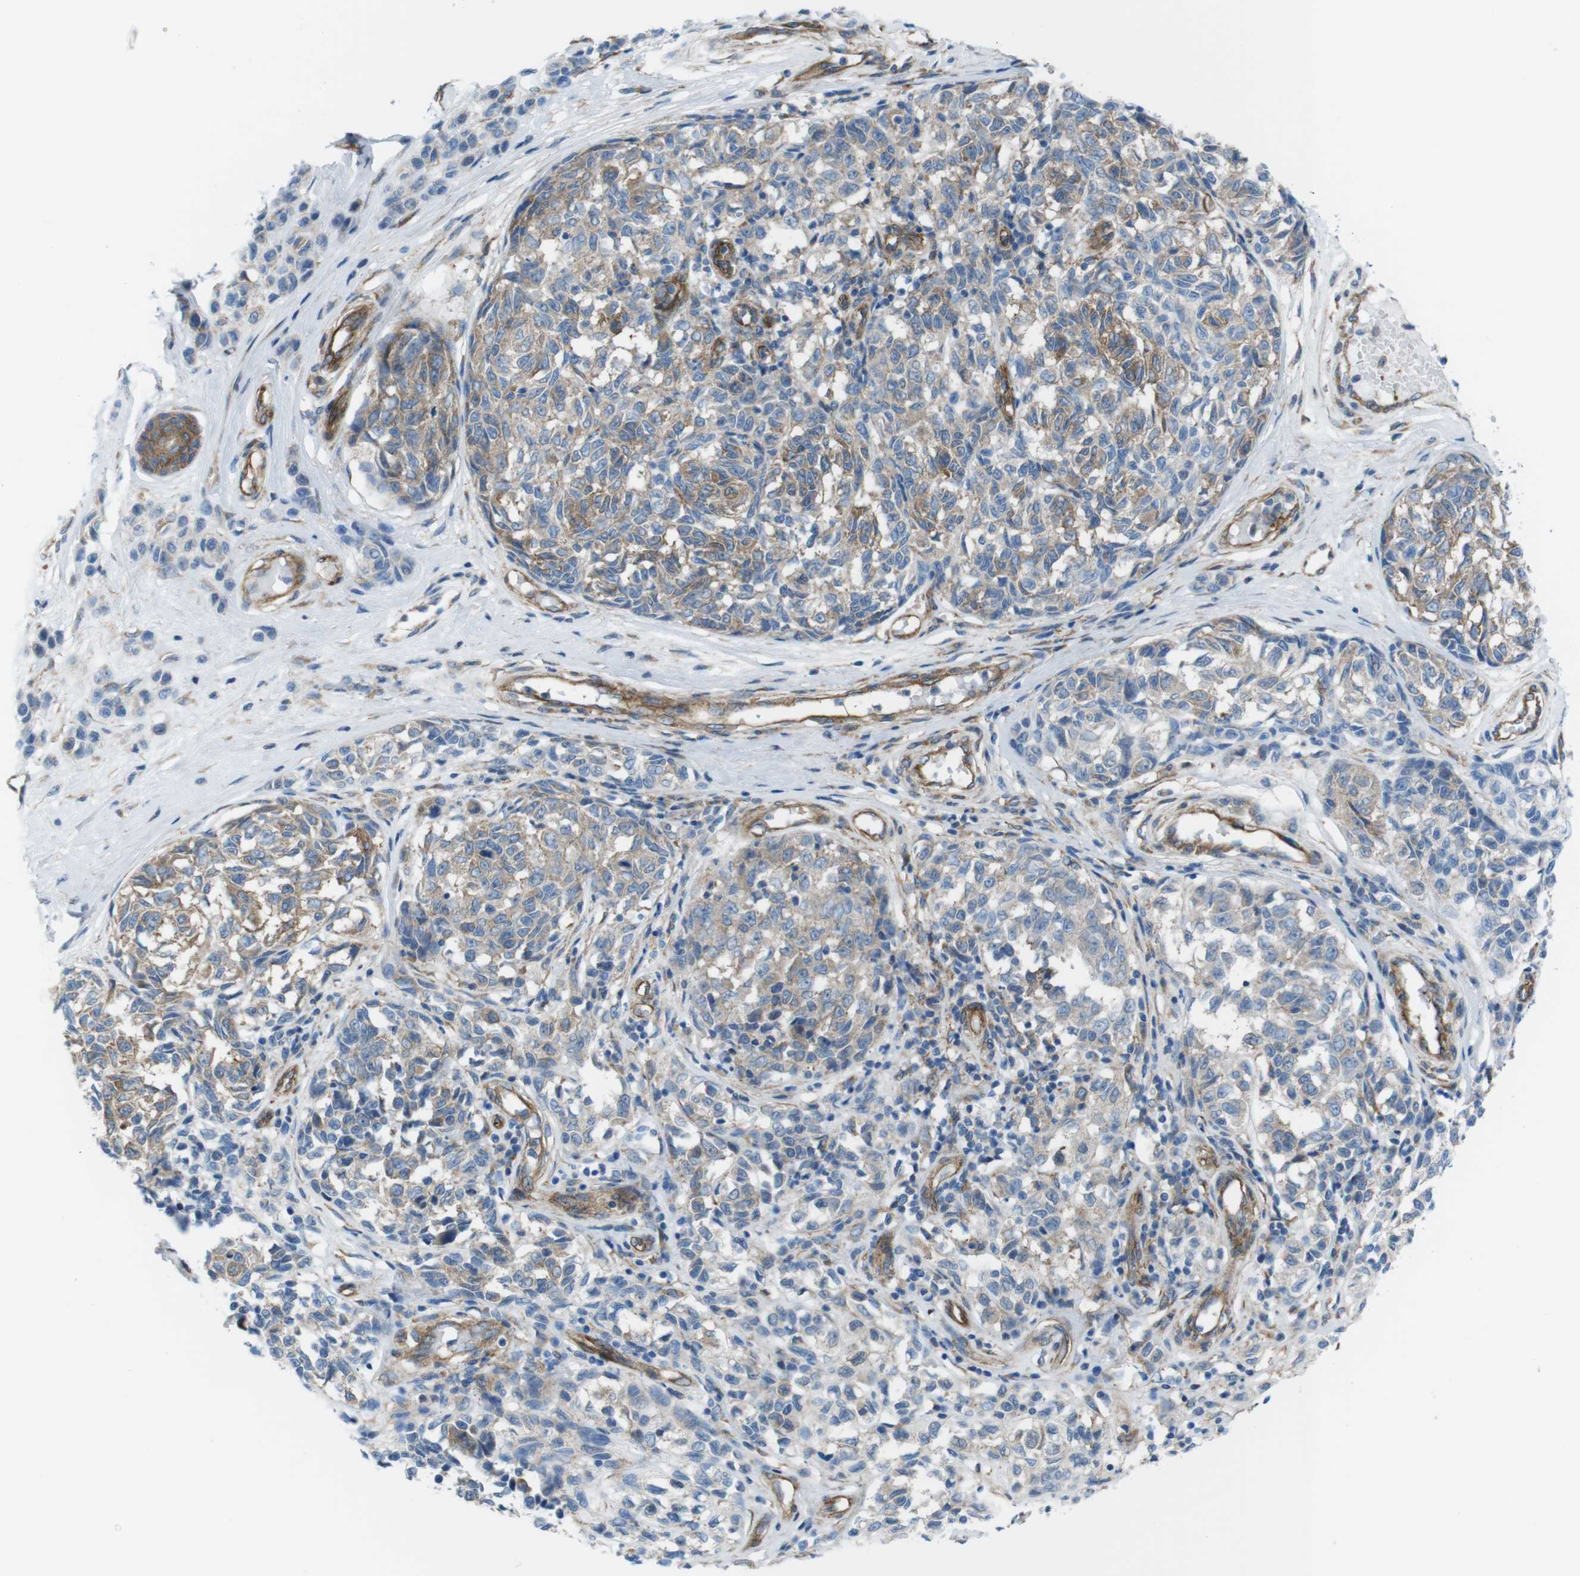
{"staining": {"intensity": "weak", "quantity": "<25%", "location": "cytoplasmic/membranous"}, "tissue": "melanoma", "cell_type": "Tumor cells", "image_type": "cancer", "snomed": [{"axis": "morphology", "description": "Malignant melanoma, NOS"}, {"axis": "topography", "description": "Skin"}], "caption": "DAB (3,3'-diaminobenzidine) immunohistochemical staining of malignant melanoma exhibits no significant expression in tumor cells. The staining is performed using DAB brown chromogen with nuclei counter-stained in using hematoxylin.", "gene": "DIAPH2", "patient": {"sex": "female", "age": 64}}